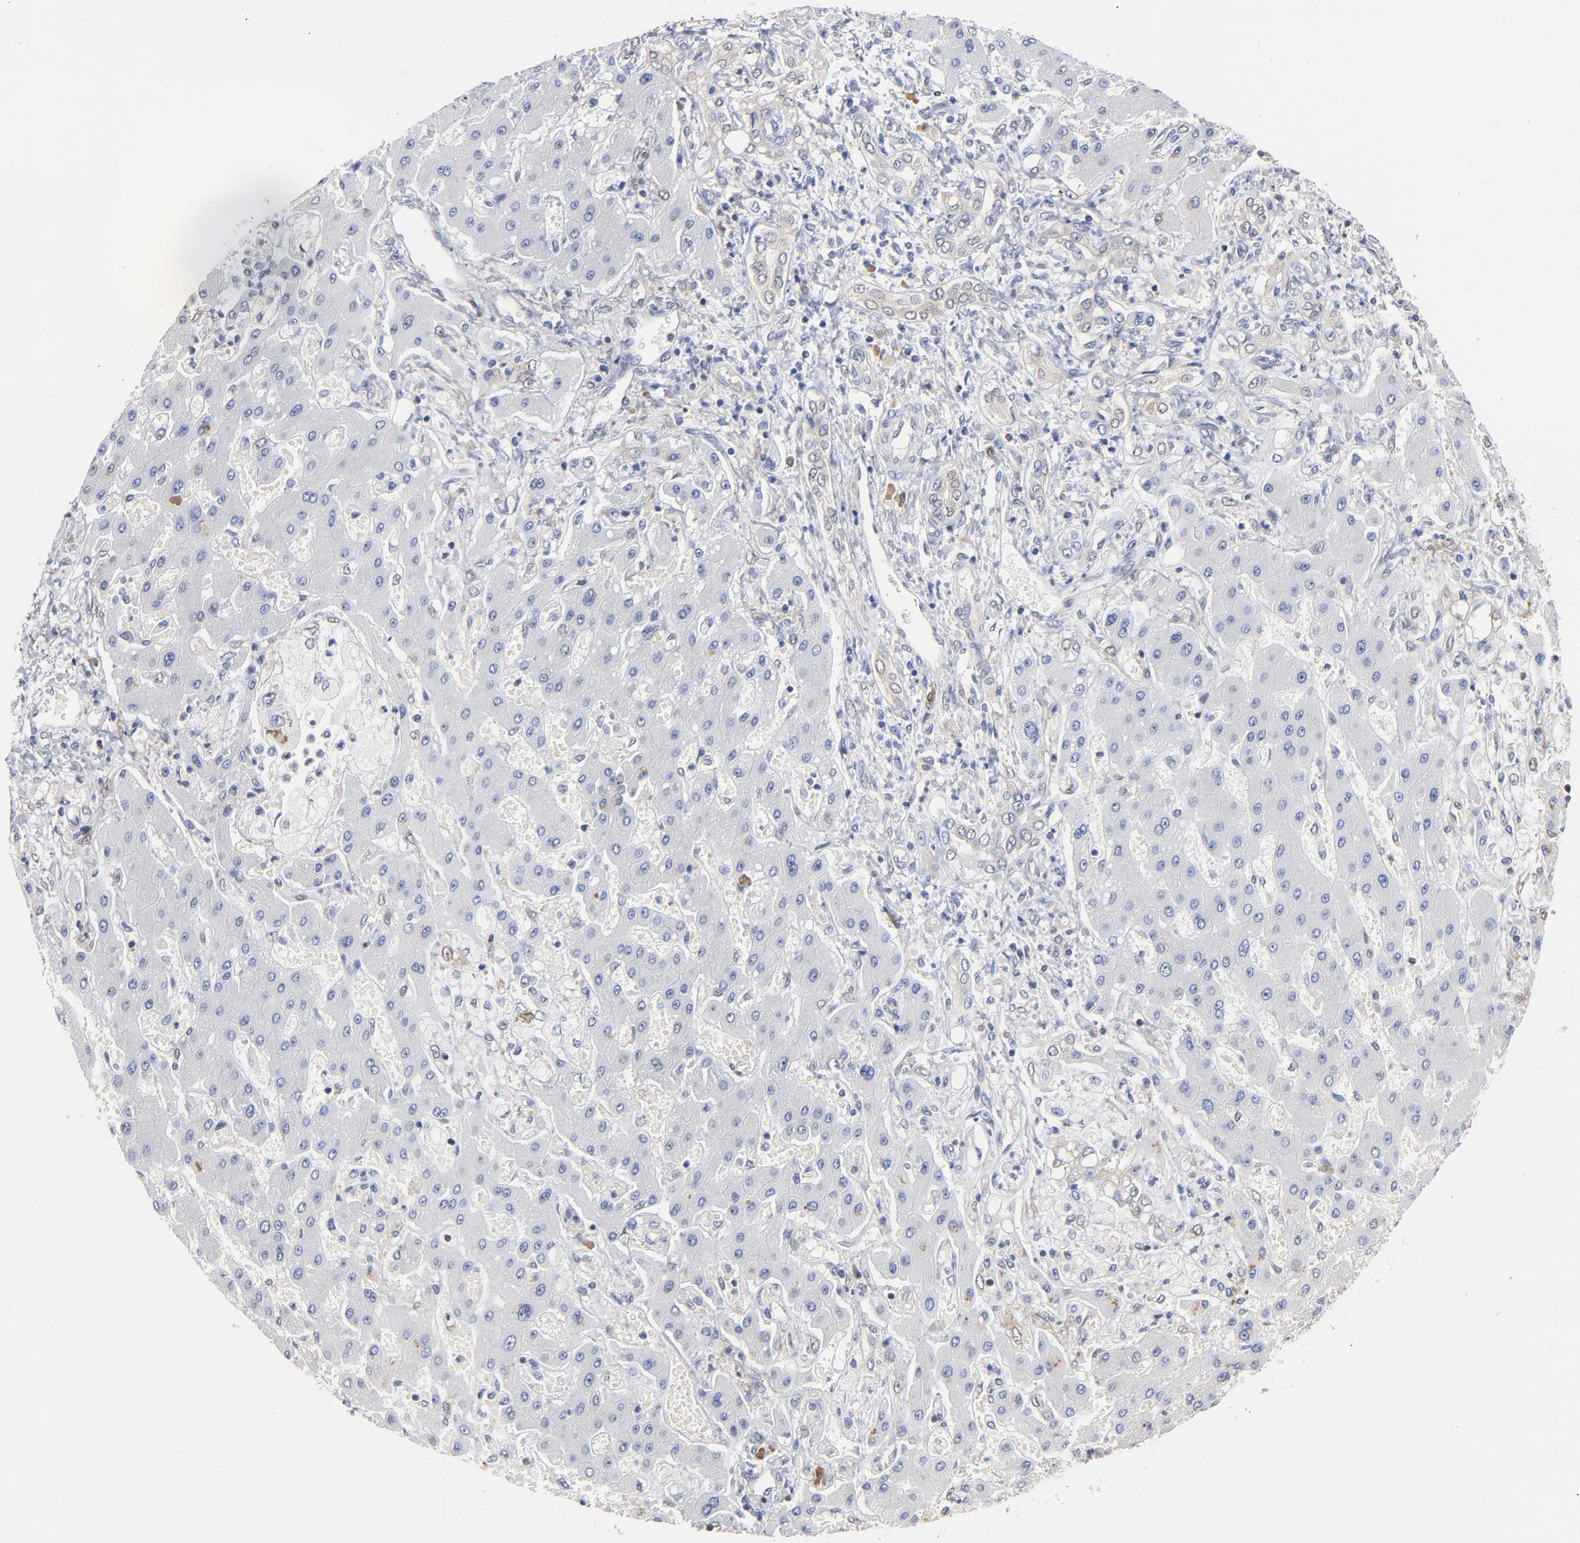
{"staining": {"intensity": "negative", "quantity": "none", "location": "none"}, "tissue": "liver cancer", "cell_type": "Tumor cells", "image_type": "cancer", "snomed": [{"axis": "morphology", "description": "Cholangiocarcinoma"}, {"axis": "topography", "description": "Liver"}], "caption": "IHC of cholangiocarcinoma (liver) reveals no staining in tumor cells. (Immunohistochemistry, brightfield microscopy, high magnification).", "gene": "MIF", "patient": {"sex": "male", "age": 50}}